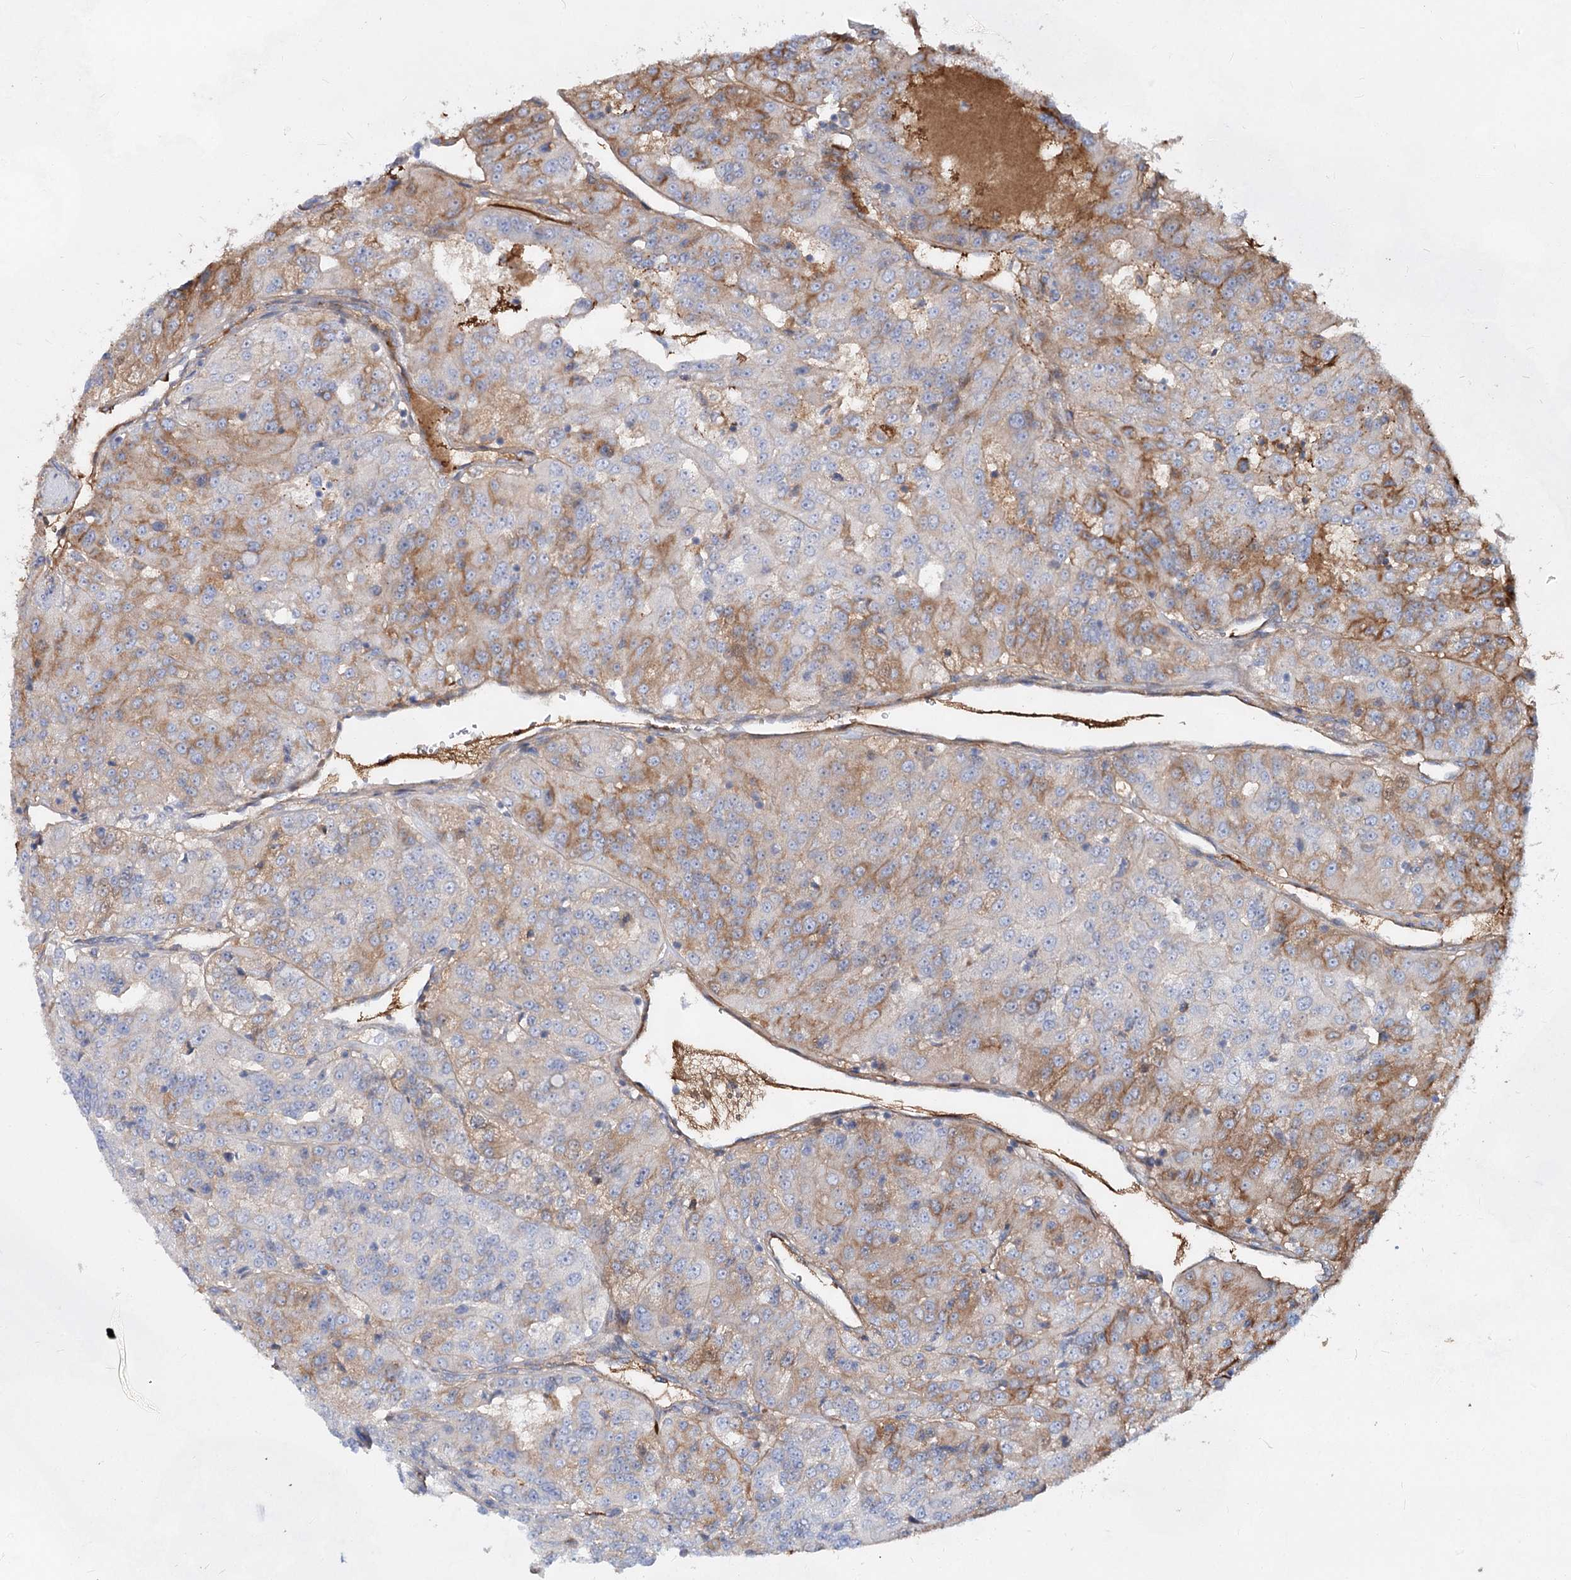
{"staining": {"intensity": "moderate", "quantity": "<25%", "location": "cytoplasmic/membranous"}, "tissue": "renal cancer", "cell_type": "Tumor cells", "image_type": "cancer", "snomed": [{"axis": "morphology", "description": "Adenocarcinoma, NOS"}, {"axis": "topography", "description": "Kidney"}], "caption": "Human renal cancer stained for a protein (brown) demonstrates moderate cytoplasmic/membranous positive staining in about <25% of tumor cells.", "gene": "TASOR2", "patient": {"sex": "female", "age": 63}}